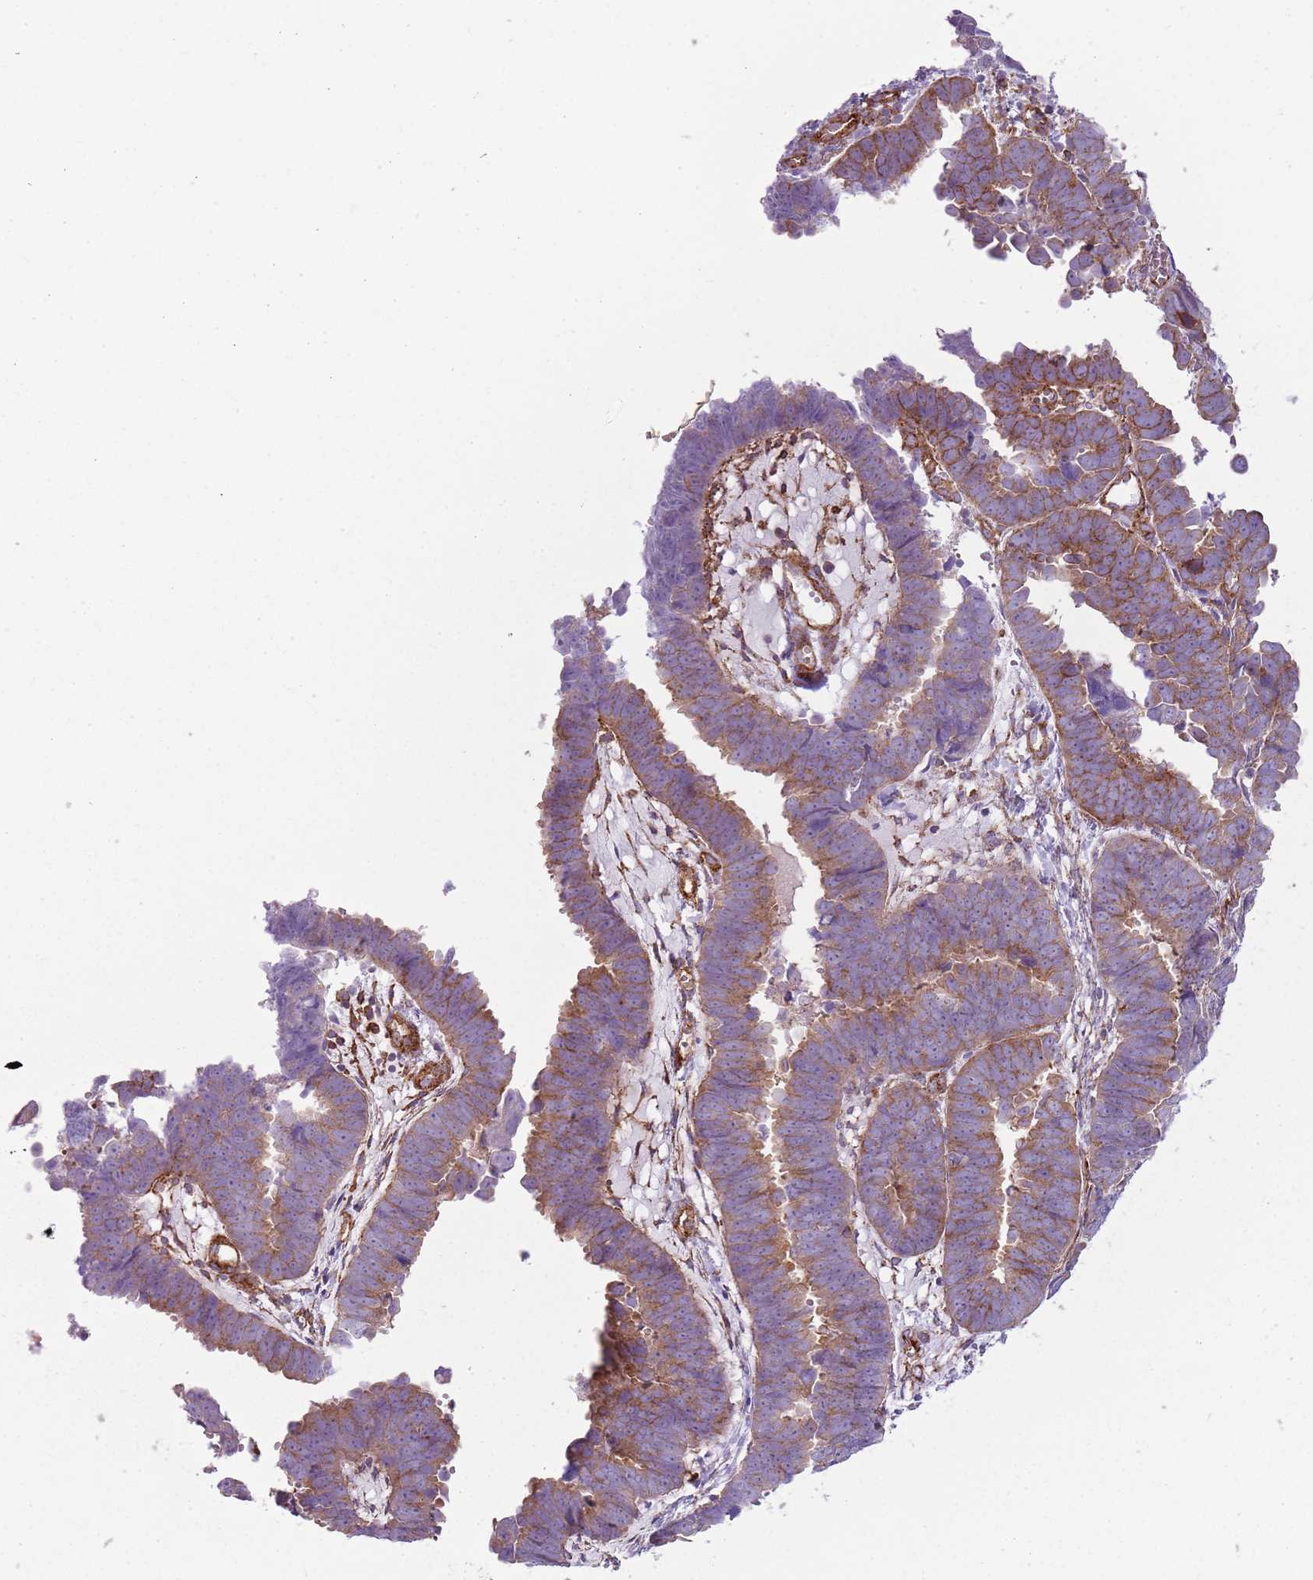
{"staining": {"intensity": "strong", "quantity": "25%-75%", "location": "cytoplasmic/membranous"}, "tissue": "endometrial cancer", "cell_type": "Tumor cells", "image_type": "cancer", "snomed": [{"axis": "morphology", "description": "Adenocarcinoma, NOS"}, {"axis": "topography", "description": "Endometrium"}], "caption": "Endometrial cancer (adenocarcinoma) stained for a protein (brown) exhibits strong cytoplasmic/membranous positive expression in approximately 25%-75% of tumor cells.", "gene": "SNX1", "patient": {"sex": "female", "age": 75}}